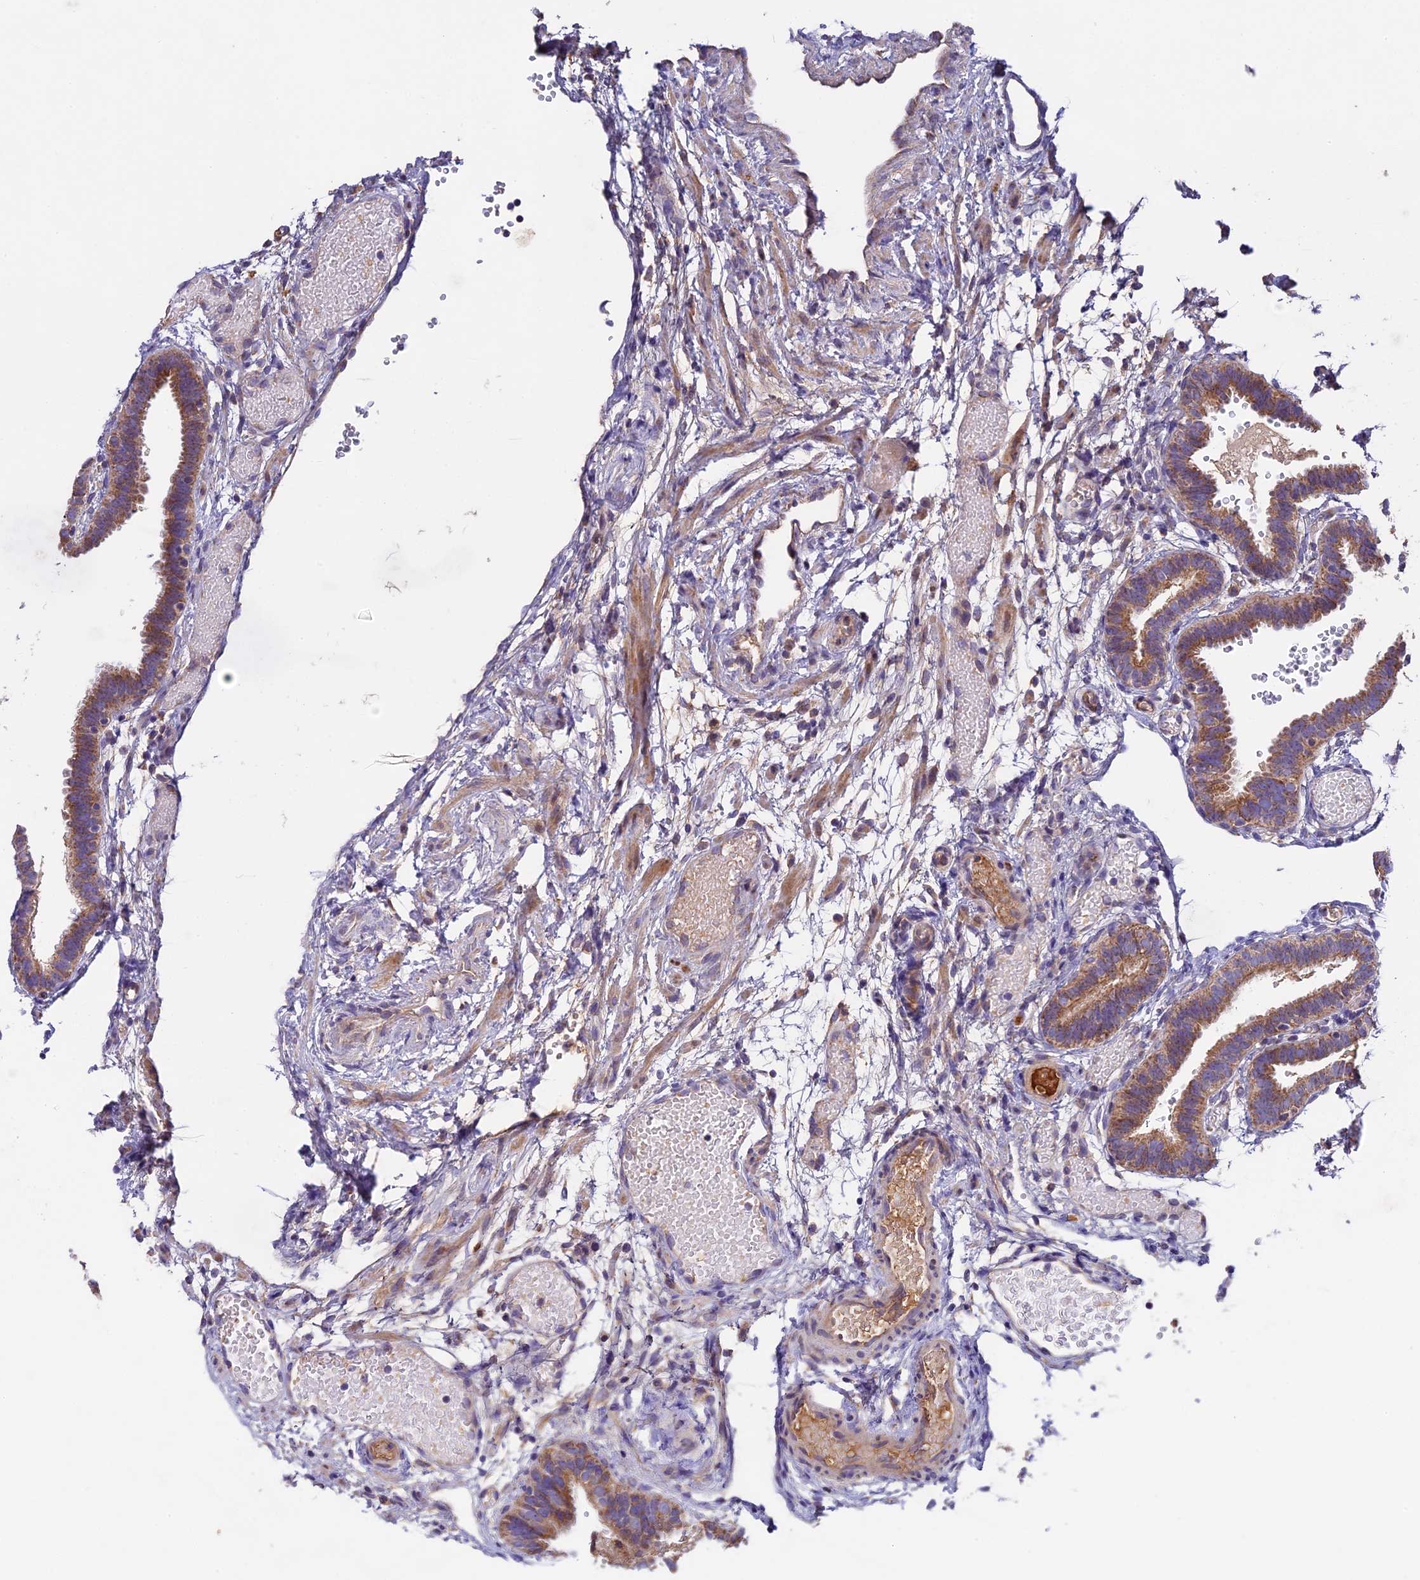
{"staining": {"intensity": "moderate", "quantity": ">75%", "location": "cytoplasmic/membranous"}, "tissue": "fallopian tube", "cell_type": "Glandular cells", "image_type": "normal", "snomed": [{"axis": "morphology", "description": "Normal tissue, NOS"}, {"axis": "topography", "description": "Fallopian tube"}], "caption": "Protein expression analysis of benign fallopian tube reveals moderate cytoplasmic/membranous staining in approximately >75% of glandular cells. Immunohistochemistry (ihc) stains the protein in brown and the nuclei are stained blue.", "gene": "OCEL1", "patient": {"sex": "female", "age": 37}}